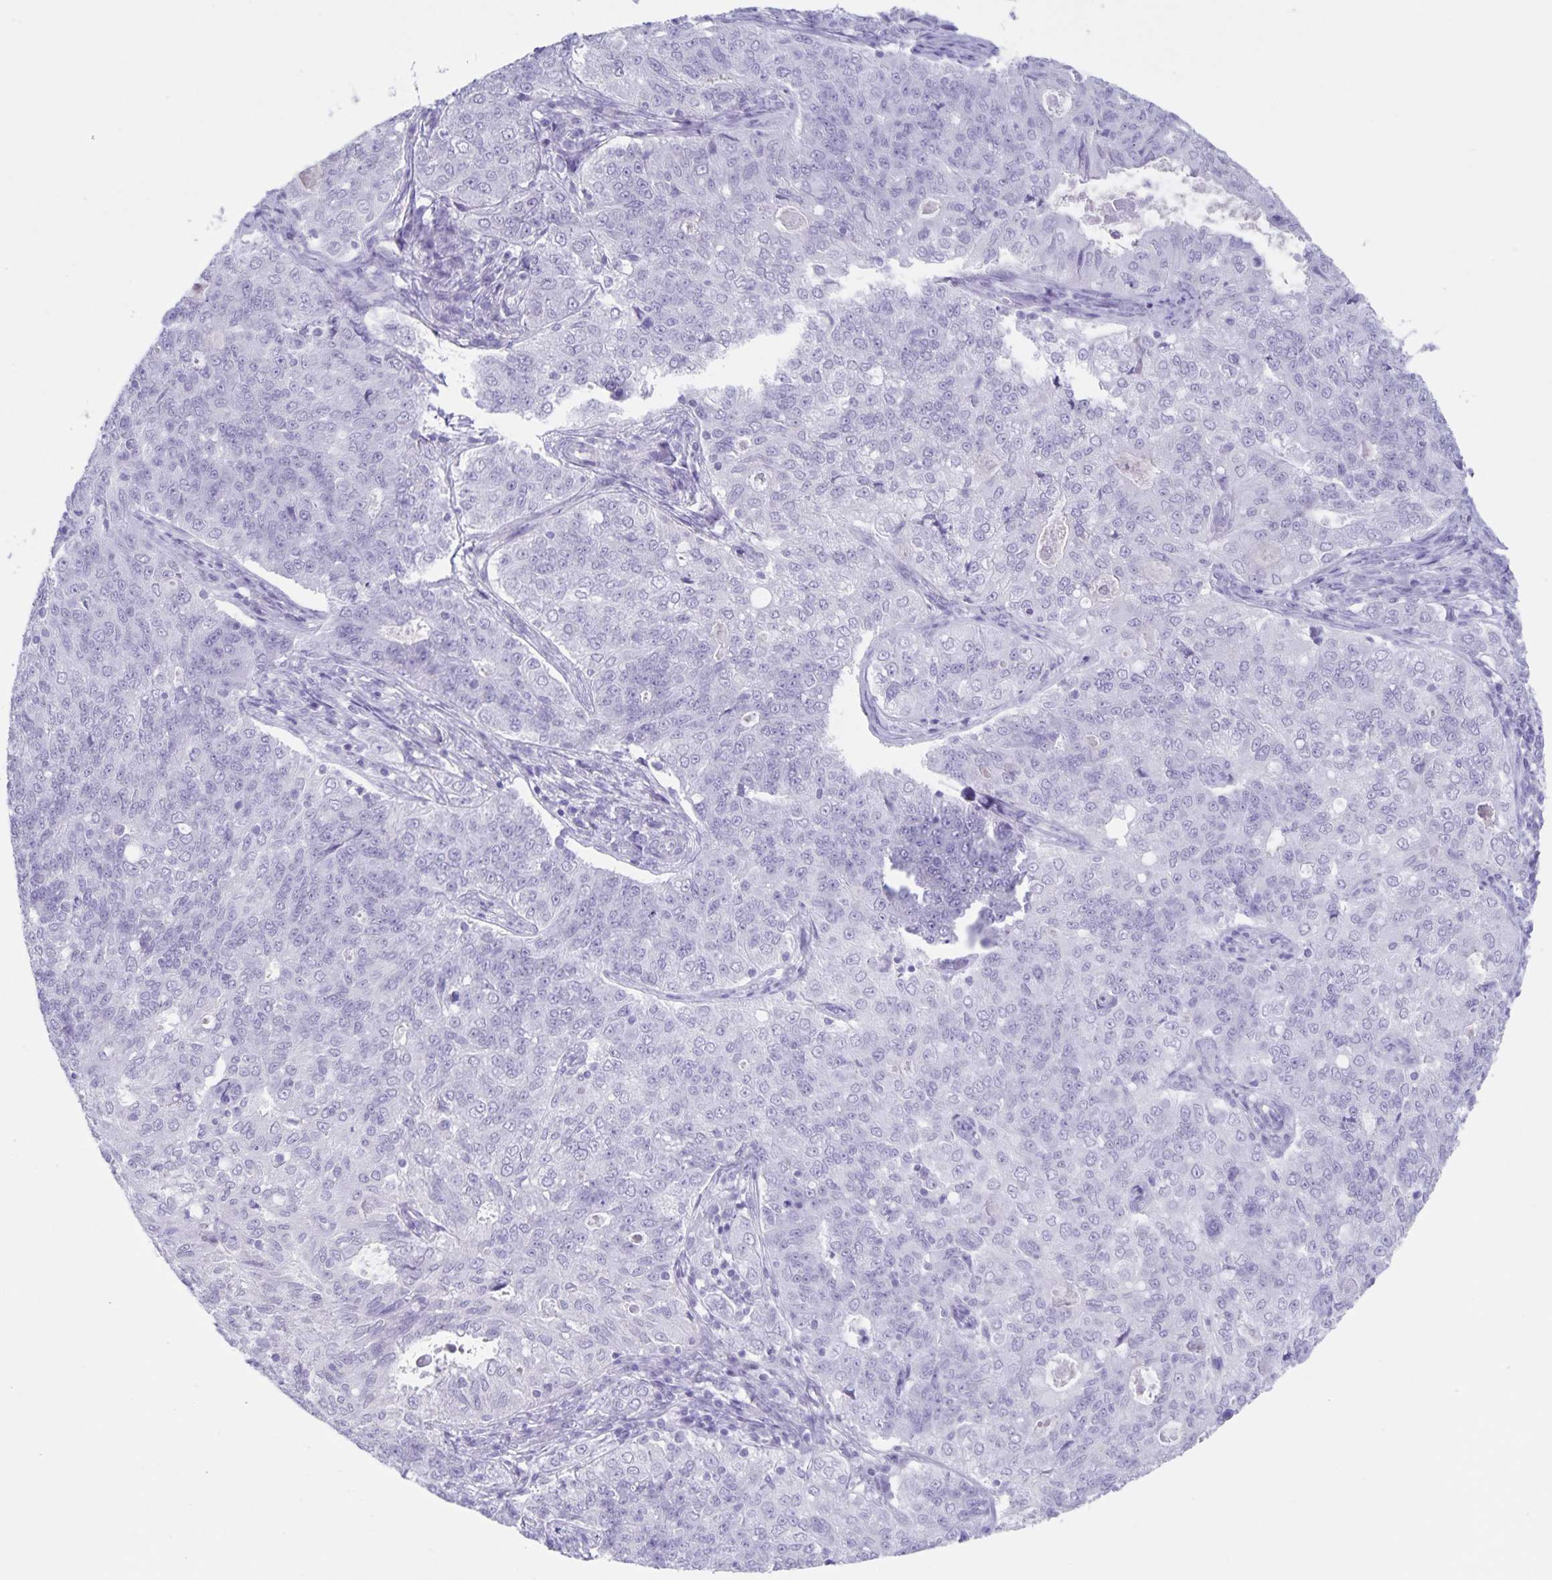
{"staining": {"intensity": "negative", "quantity": "none", "location": "none"}, "tissue": "endometrial cancer", "cell_type": "Tumor cells", "image_type": "cancer", "snomed": [{"axis": "morphology", "description": "Adenocarcinoma, NOS"}, {"axis": "topography", "description": "Endometrium"}], "caption": "Human endometrial cancer stained for a protein using IHC reveals no staining in tumor cells.", "gene": "C11orf42", "patient": {"sex": "female", "age": 43}}